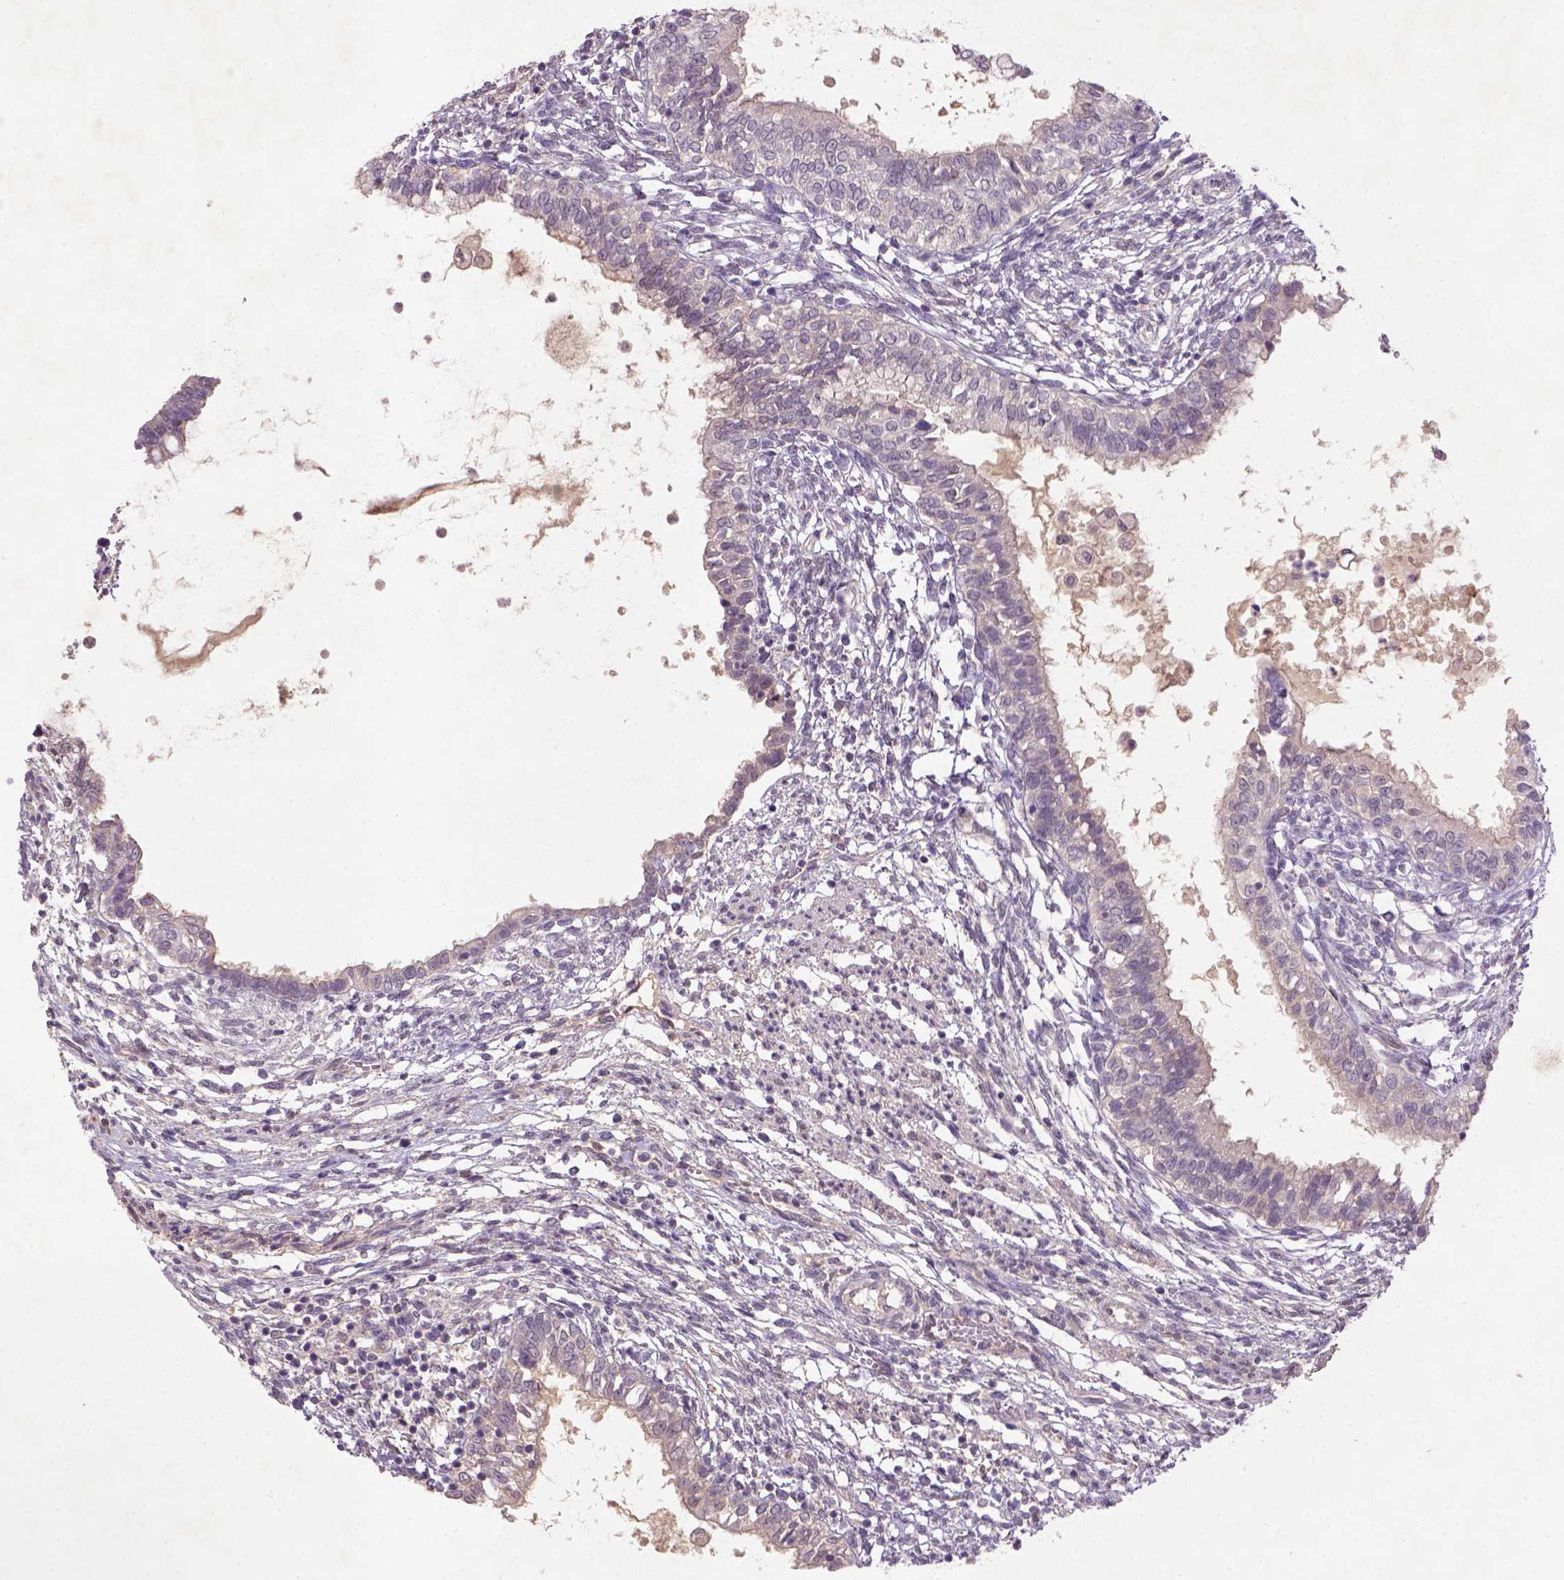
{"staining": {"intensity": "negative", "quantity": "none", "location": "none"}, "tissue": "testis cancer", "cell_type": "Tumor cells", "image_type": "cancer", "snomed": [{"axis": "morphology", "description": "Carcinoma, Embryonal, NOS"}, {"axis": "topography", "description": "Testis"}], "caption": "This is a histopathology image of IHC staining of testis cancer, which shows no staining in tumor cells.", "gene": "NLGN2", "patient": {"sex": "male", "age": 37}}